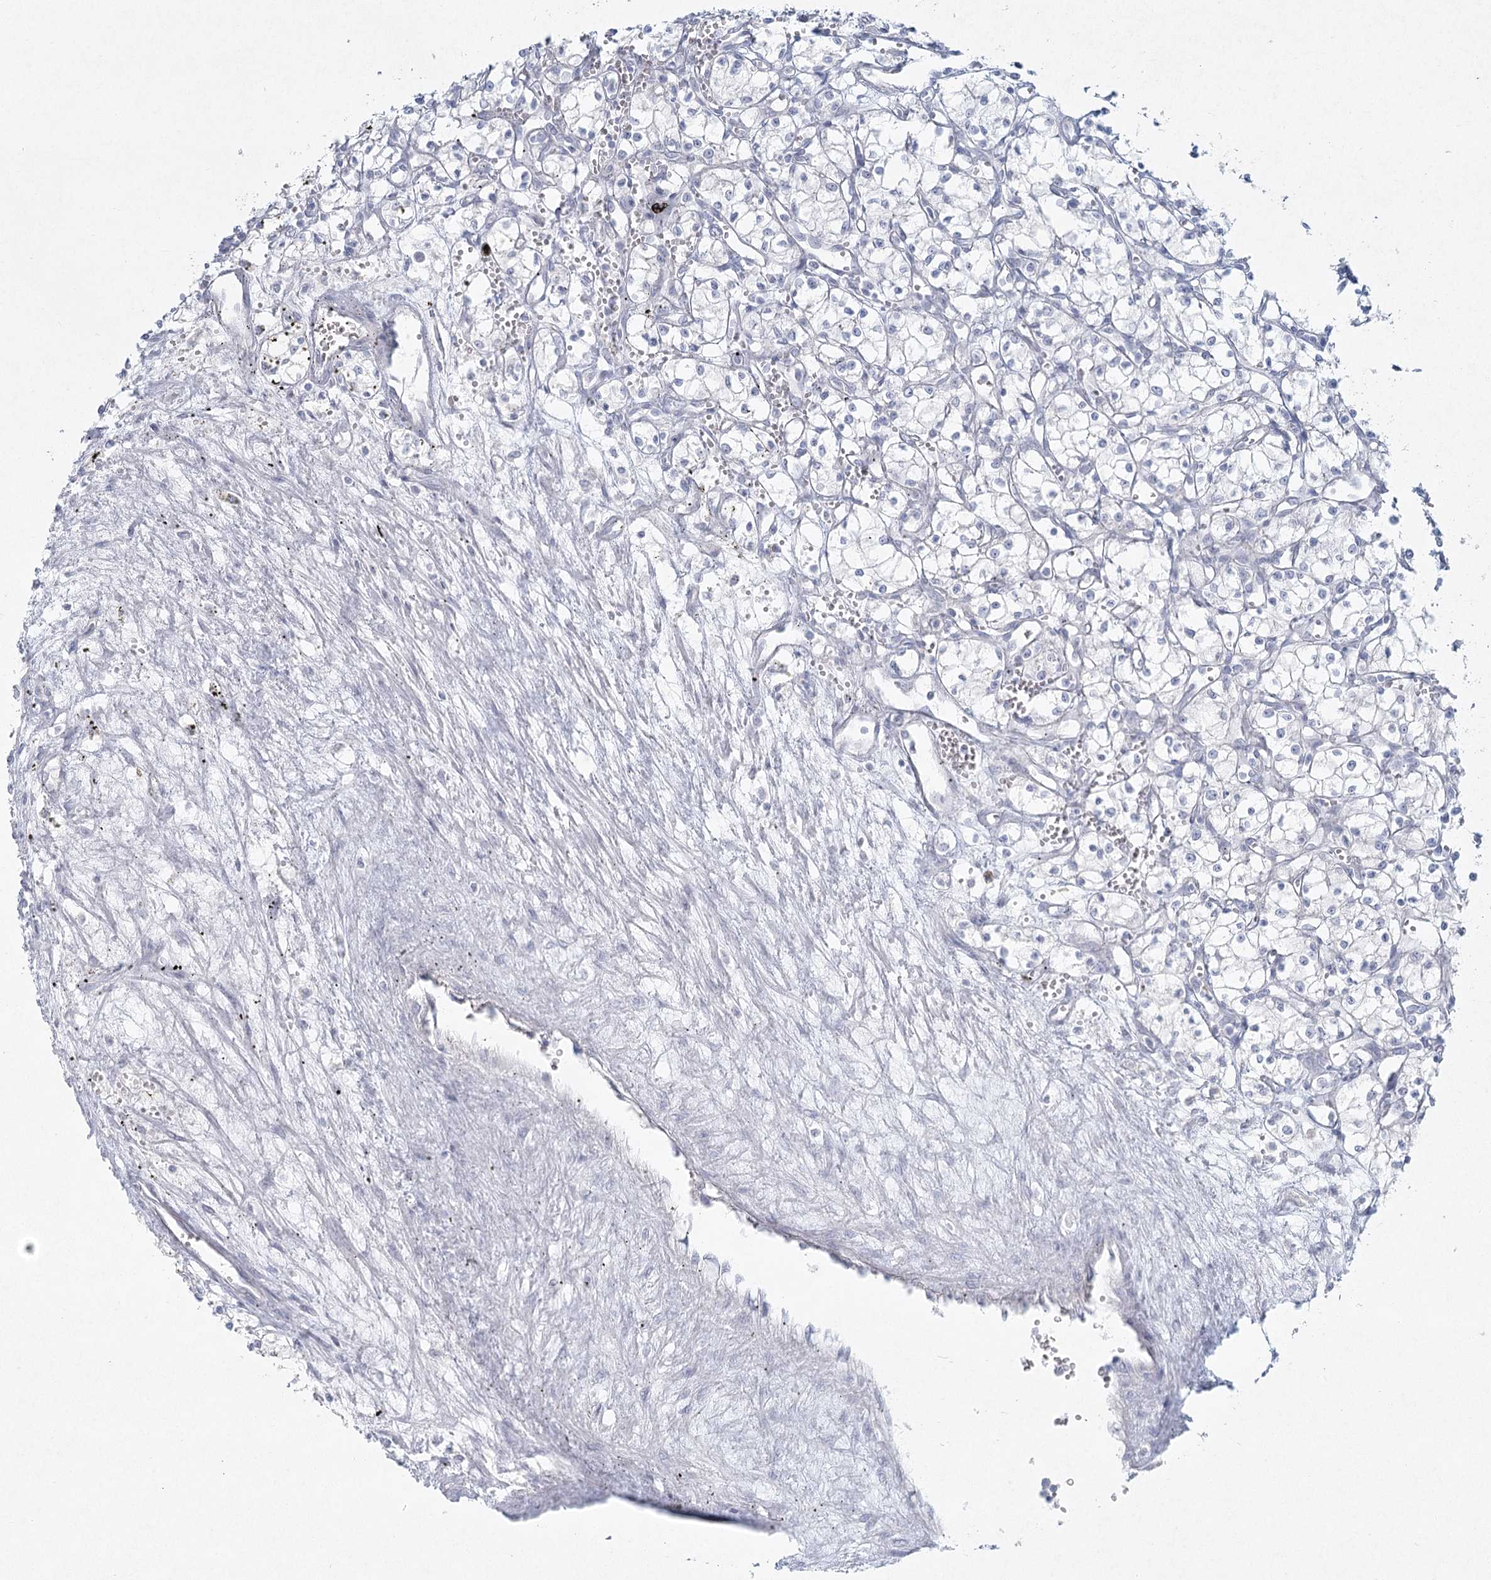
{"staining": {"intensity": "negative", "quantity": "none", "location": "none"}, "tissue": "renal cancer", "cell_type": "Tumor cells", "image_type": "cancer", "snomed": [{"axis": "morphology", "description": "Adenocarcinoma, NOS"}, {"axis": "topography", "description": "Kidney"}], "caption": "IHC micrograph of neoplastic tissue: renal cancer (adenocarcinoma) stained with DAB (3,3'-diaminobenzidine) displays no significant protein staining in tumor cells.", "gene": "LRP2BP", "patient": {"sex": "male", "age": 59}}